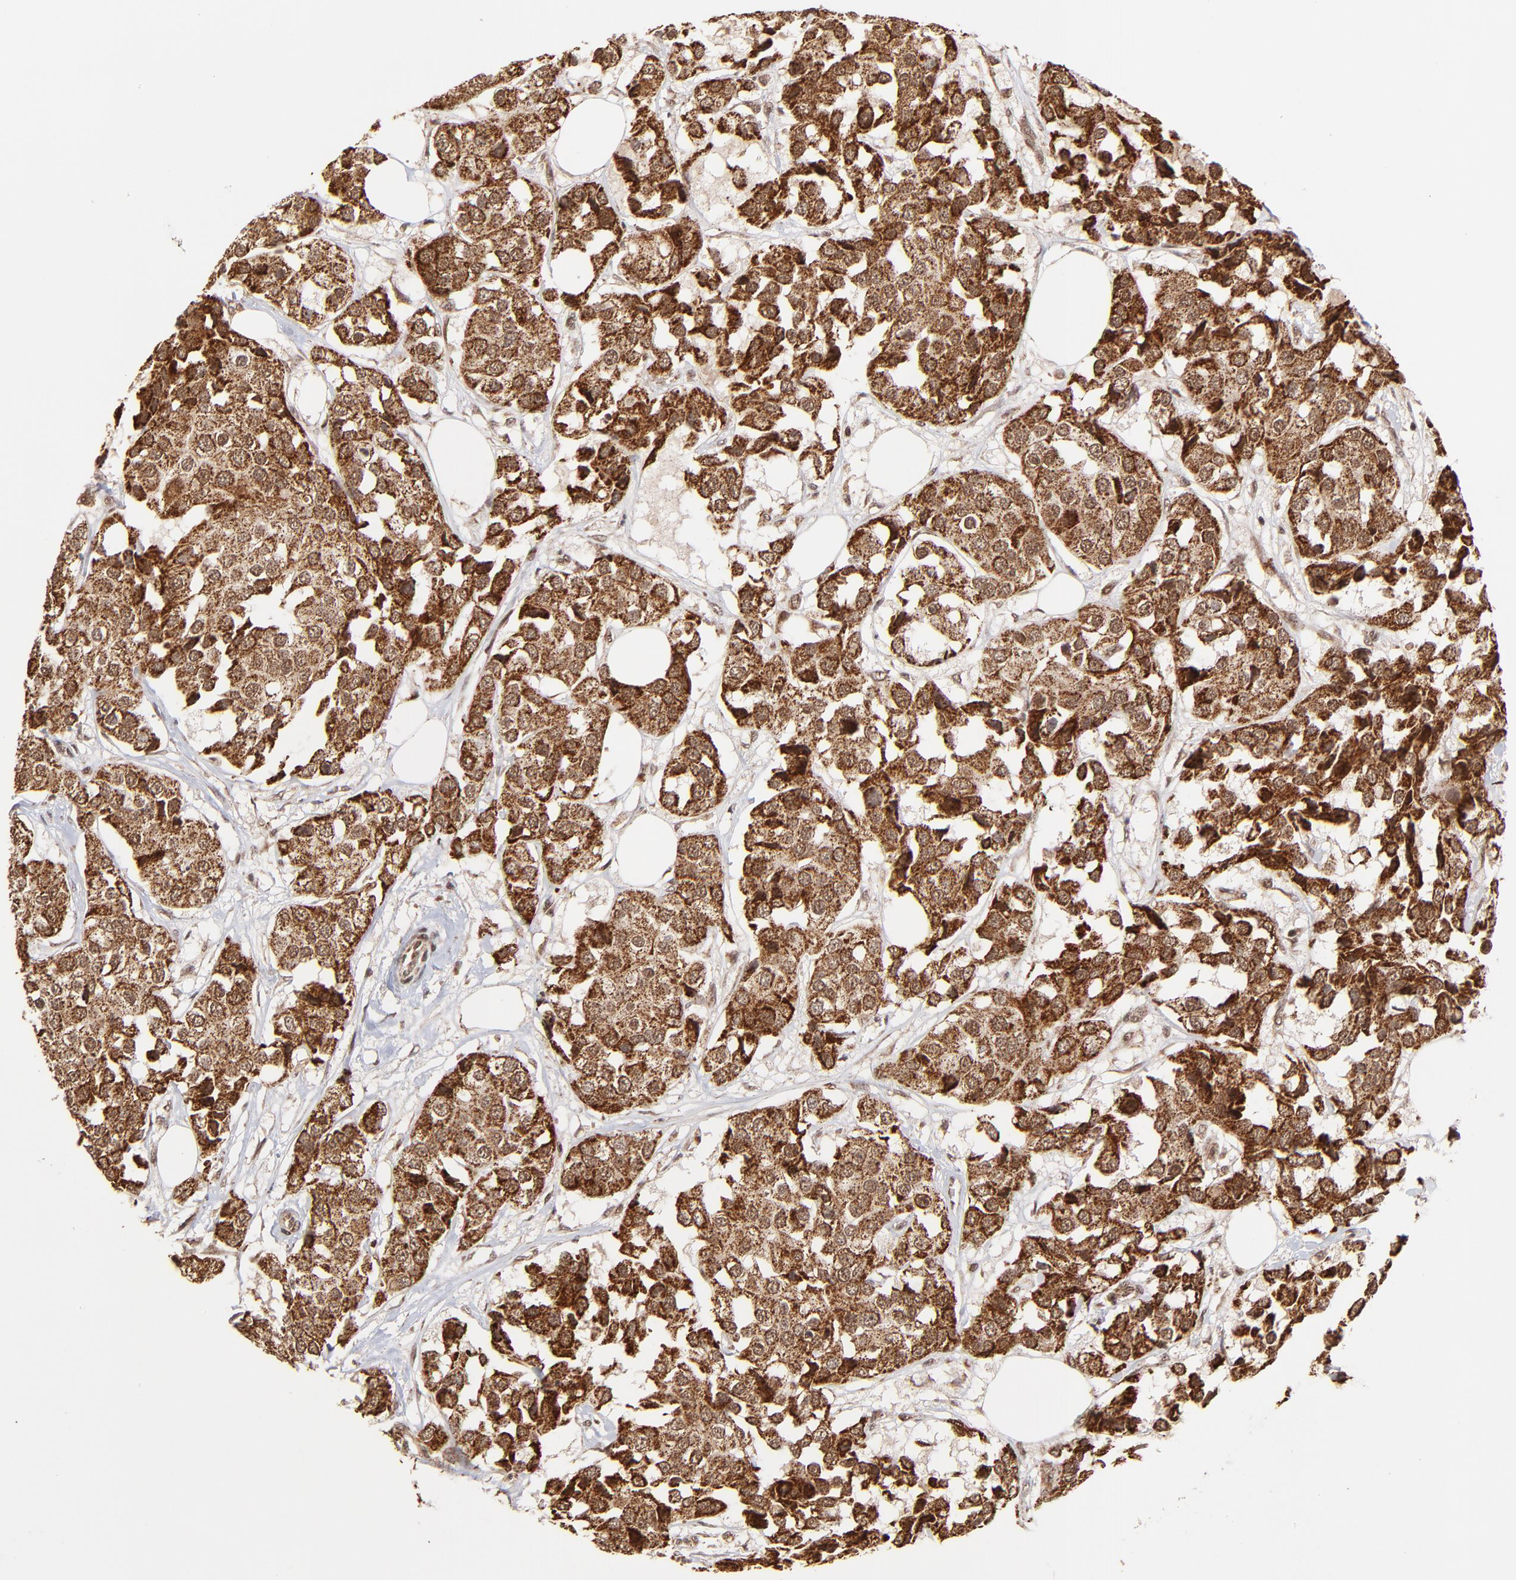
{"staining": {"intensity": "strong", "quantity": ">75%", "location": "cytoplasmic/membranous"}, "tissue": "breast cancer", "cell_type": "Tumor cells", "image_type": "cancer", "snomed": [{"axis": "morphology", "description": "Duct carcinoma"}, {"axis": "topography", "description": "Breast"}], "caption": "A high-resolution micrograph shows immunohistochemistry staining of breast cancer, which shows strong cytoplasmic/membranous expression in approximately >75% of tumor cells. (DAB IHC with brightfield microscopy, high magnification).", "gene": "MED15", "patient": {"sex": "female", "age": 80}}